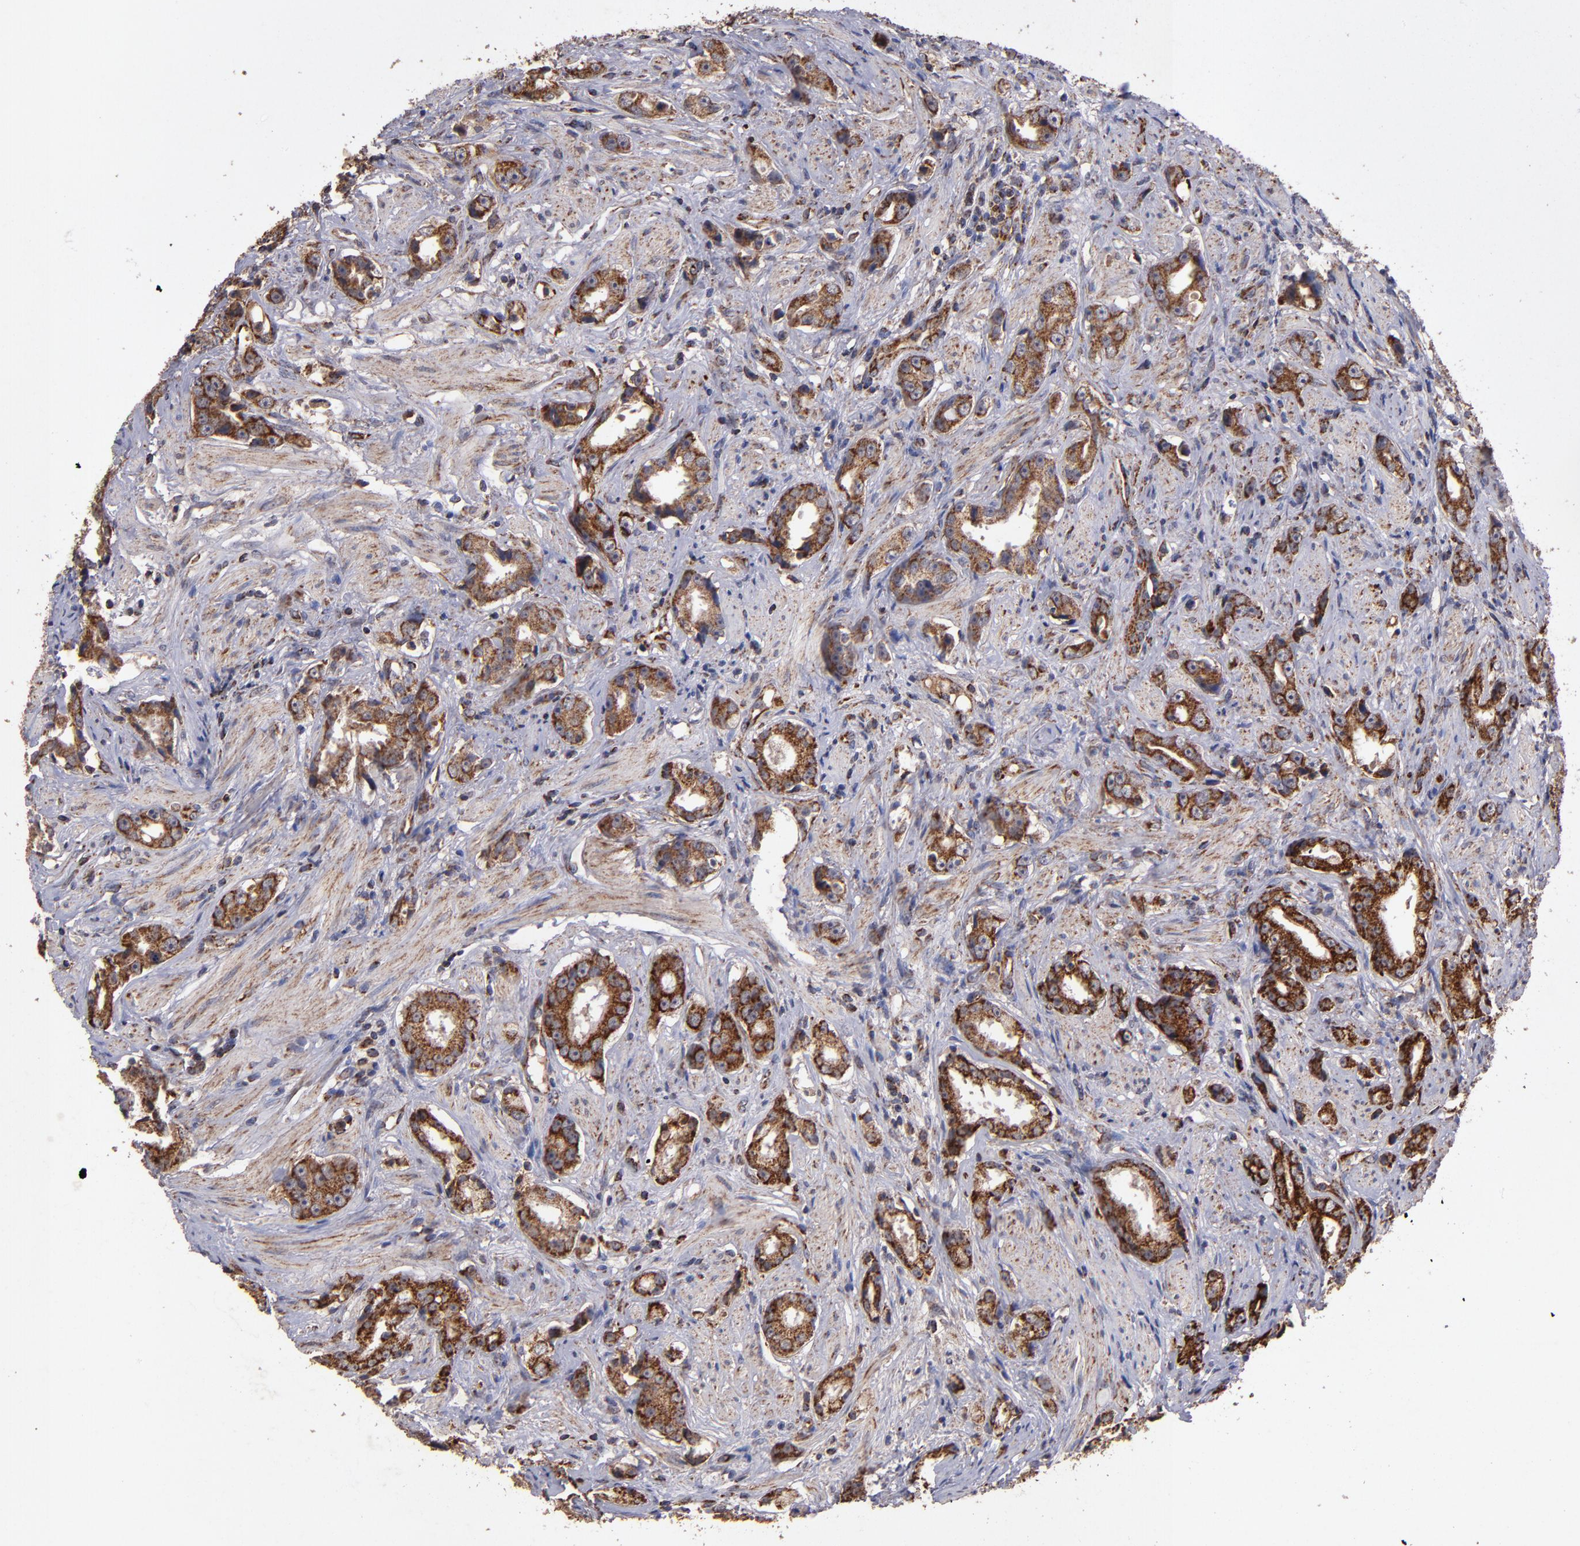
{"staining": {"intensity": "strong", "quantity": ">75%", "location": "cytoplasmic/membranous"}, "tissue": "prostate cancer", "cell_type": "Tumor cells", "image_type": "cancer", "snomed": [{"axis": "morphology", "description": "Adenocarcinoma, Medium grade"}, {"axis": "topography", "description": "Prostate"}], "caption": "High-power microscopy captured an immunohistochemistry photomicrograph of prostate medium-grade adenocarcinoma, revealing strong cytoplasmic/membranous positivity in about >75% of tumor cells.", "gene": "TIMM9", "patient": {"sex": "male", "age": 53}}